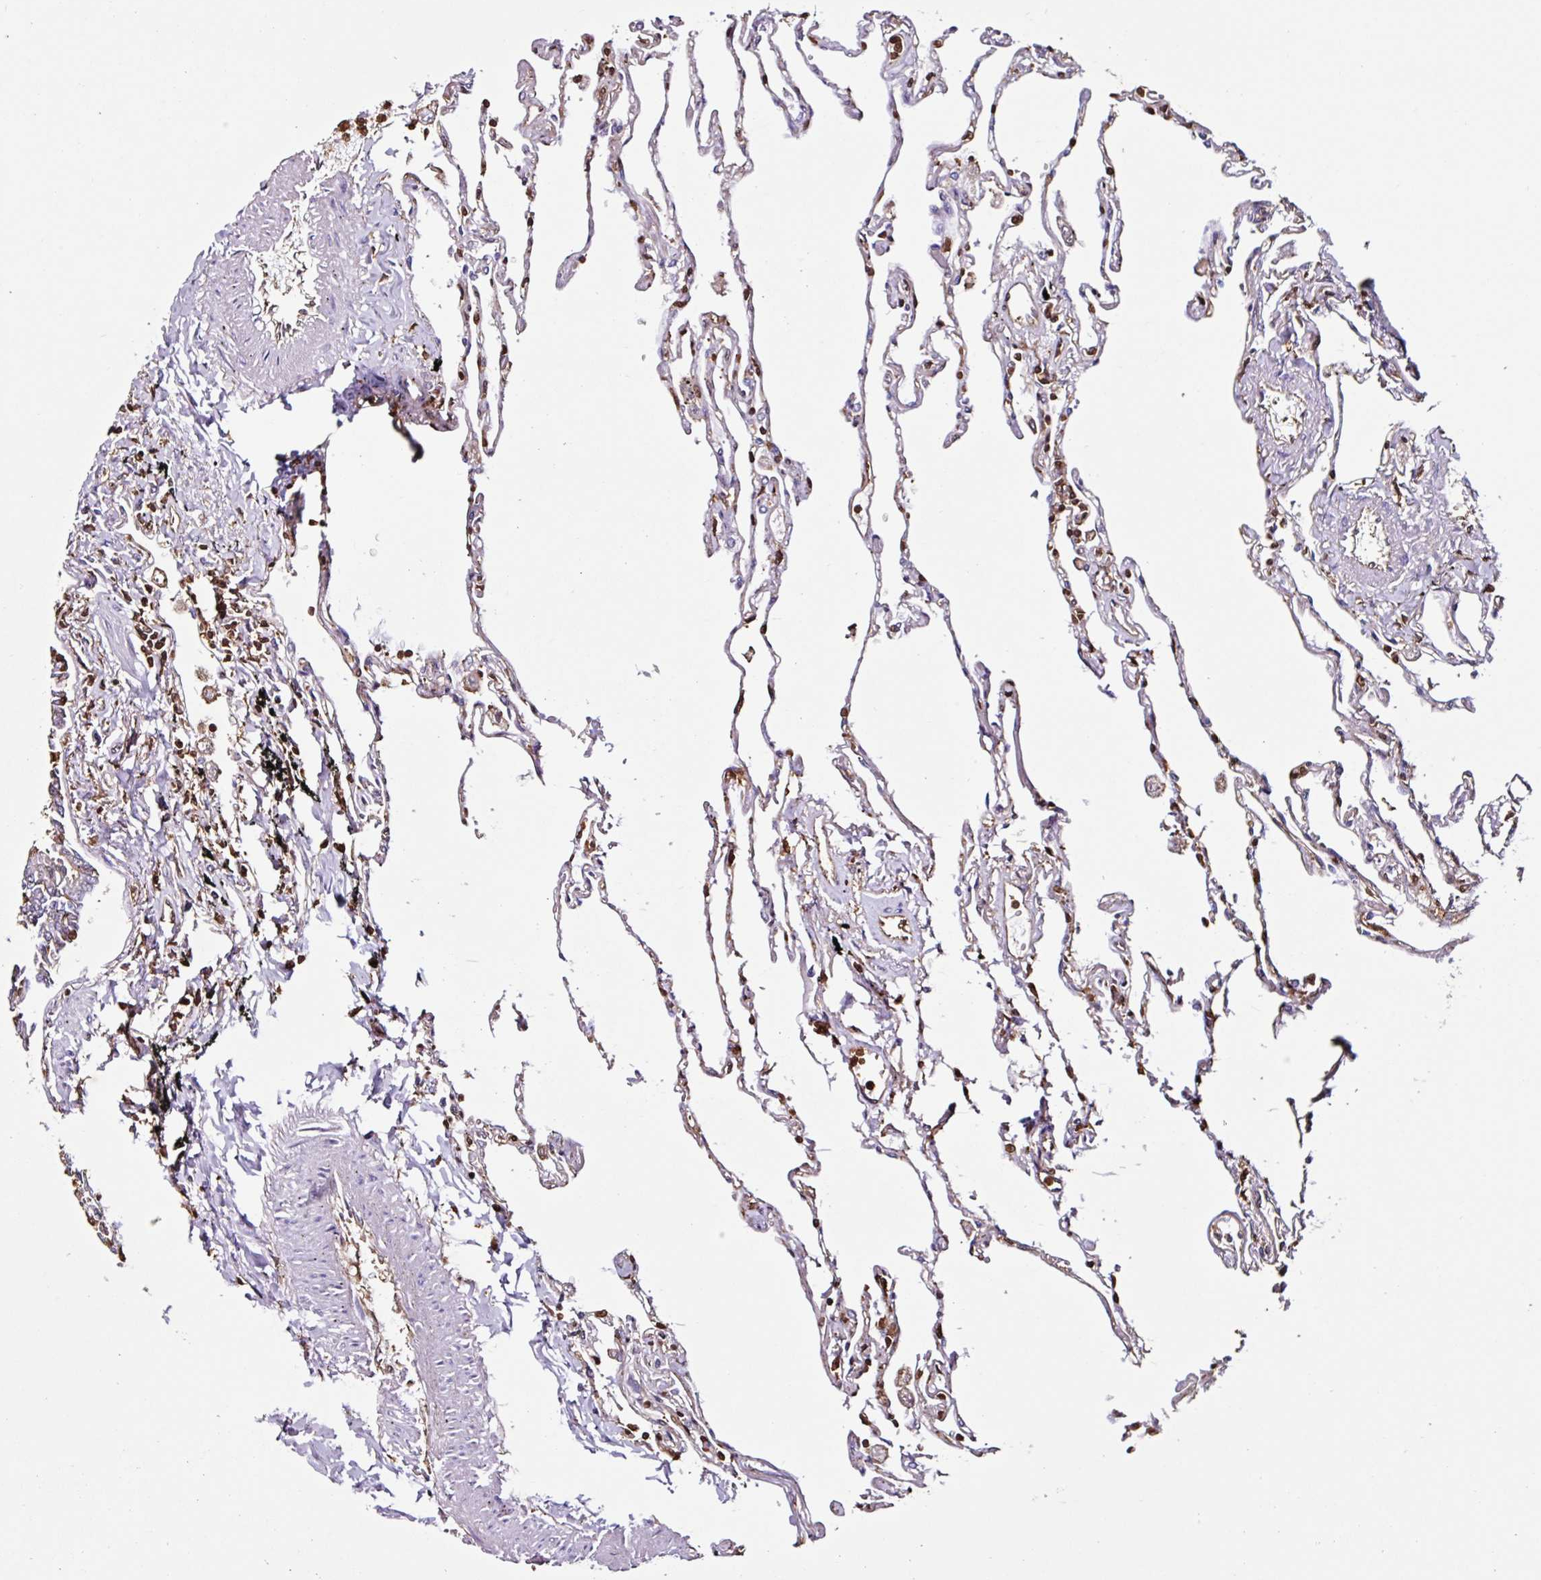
{"staining": {"intensity": "moderate", "quantity": "25%-75%", "location": "cytoplasmic/membranous,nuclear"}, "tissue": "lung", "cell_type": "Alveolar cells", "image_type": "normal", "snomed": [{"axis": "morphology", "description": "Normal tissue, NOS"}, {"axis": "topography", "description": "Lung"}], "caption": "Immunohistochemical staining of benign human lung displays medium levels of moderate cytoplasmic/membranous,nuclear expression in approximately 25%-75% of alveolar cells.", "gene": "ARHGDIB", "patient": {"sex": "female", "age": 67}}